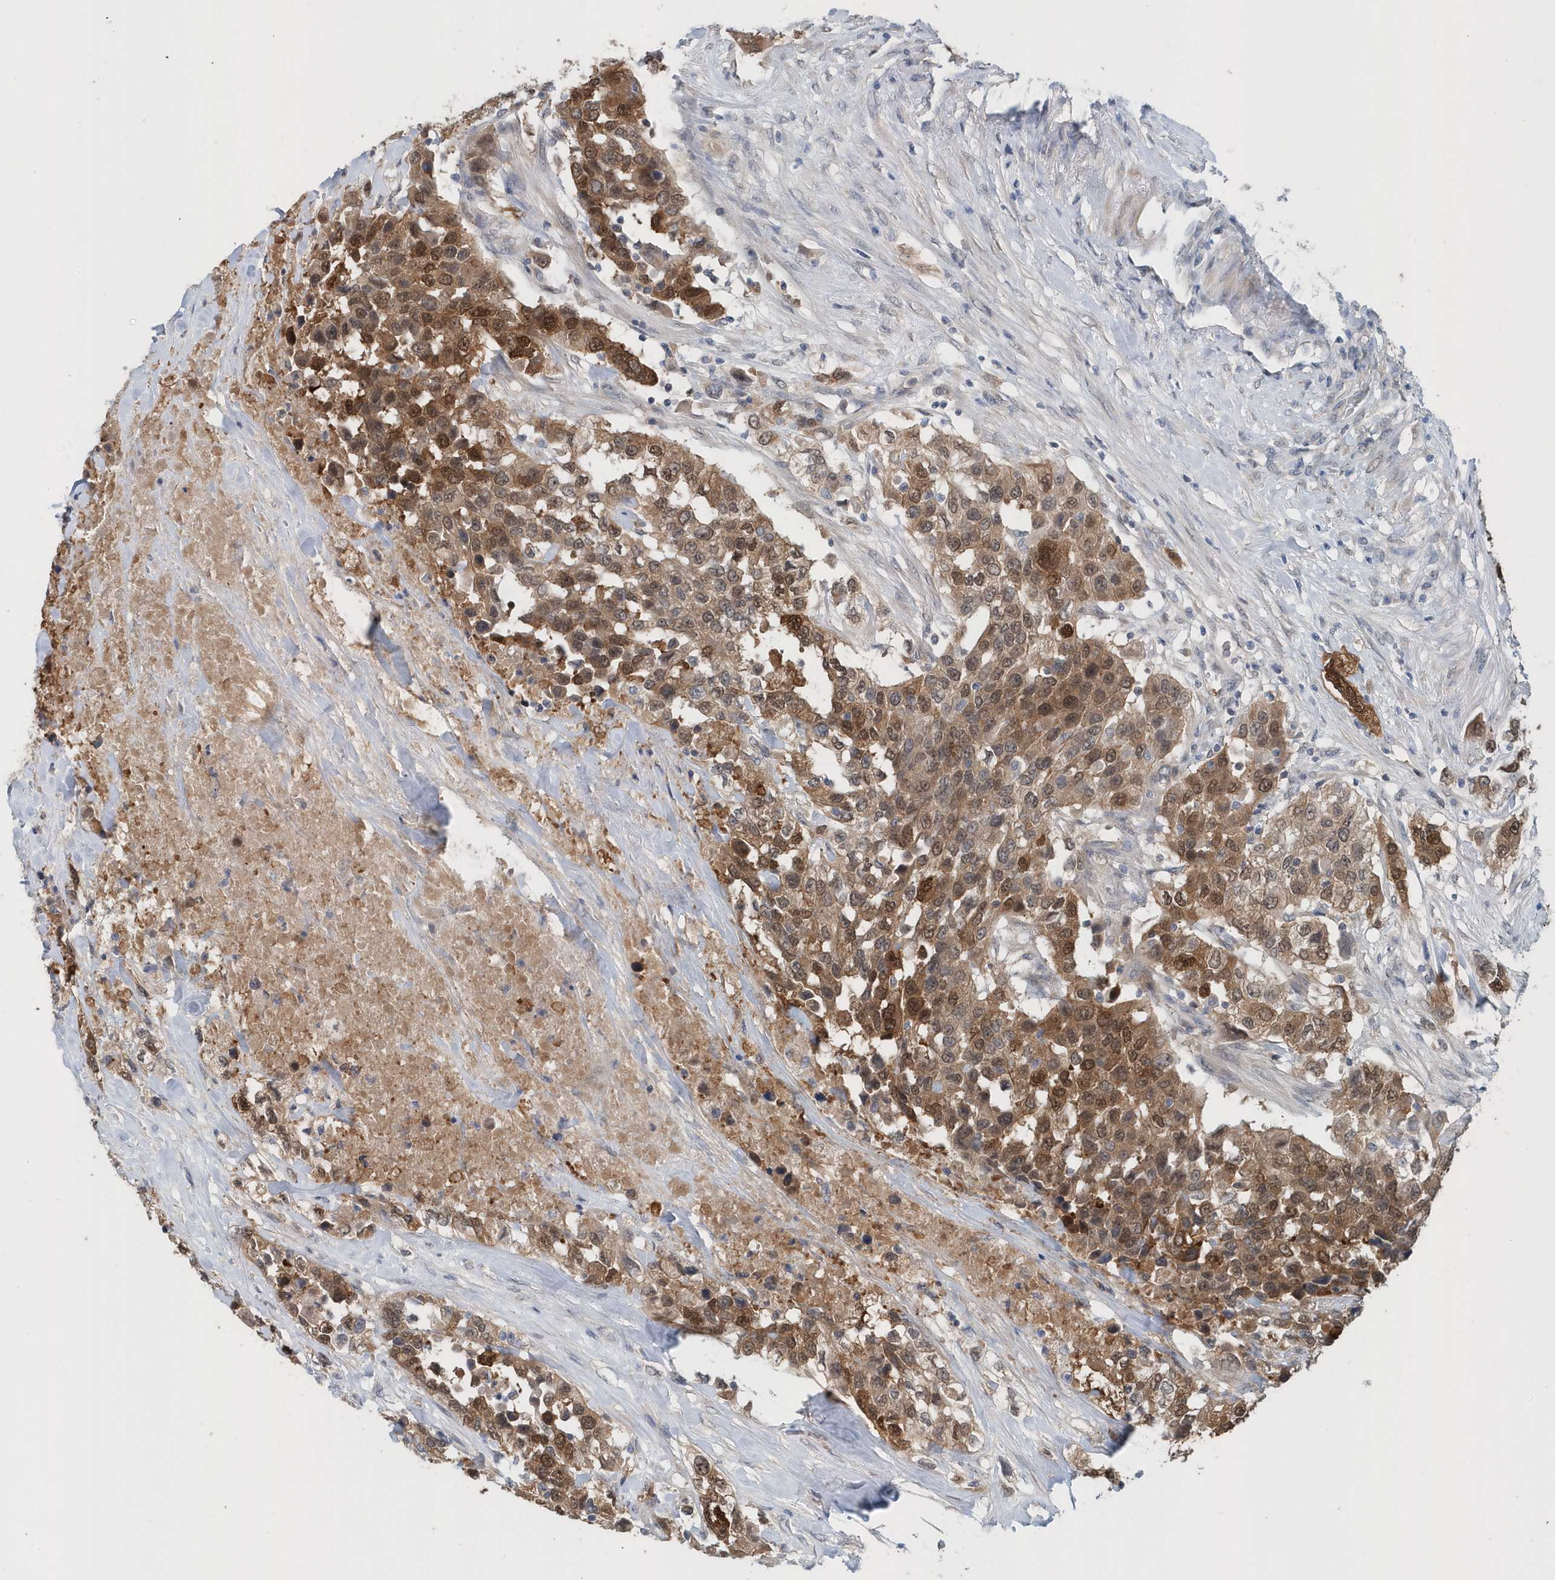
{"staining": {"intensity": "strong", "quantity": ">75%", "location": "cytoplasmic/membranous,nuclear"}, "tissue": "urothelial cancer", "cell_type": "Tumor cells", "image_type": "cancer", "snomed": [{"axis": "morphology", "description": "Urothelial carcinoma, High grade"}, {"axis": "topography", "description": "Urinary bladder"}], "caption": "Protein staining exhibits strong cytoplasmic/membranous and nuclear positivity in approximately >75% of tumor cells in urothelial carcinoma (high-grade).", "gene": "PFN2", "patient": {"sex": "female", "age": 80}}